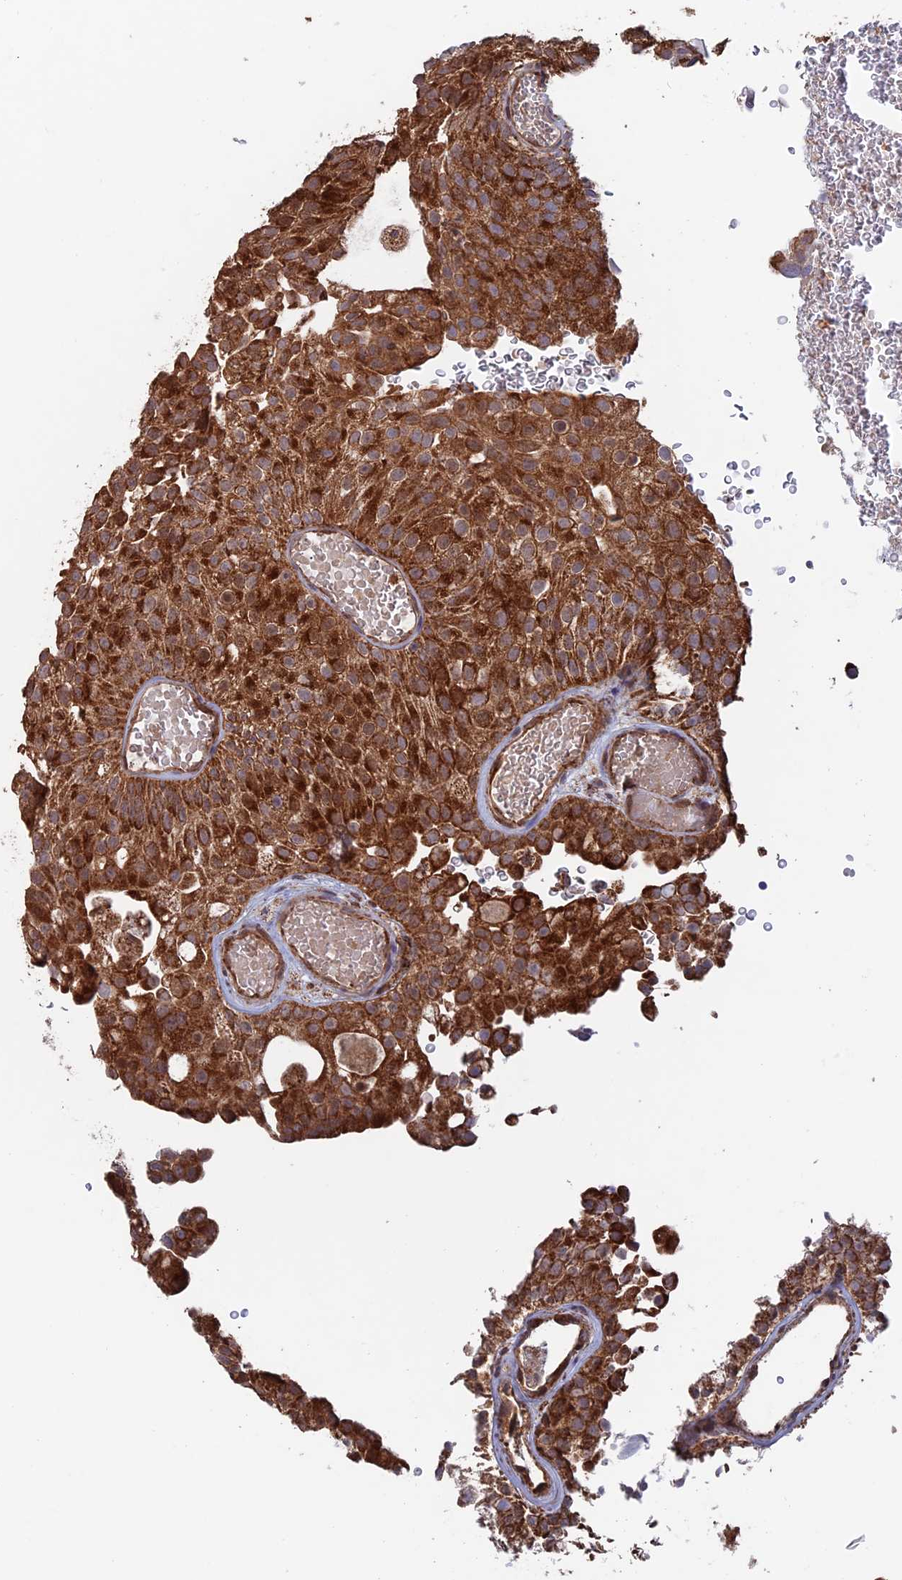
{"staining": {"intensity": "strong", "quantity": ">75%", "location": "cytoplasmic/membranous"}, "tissue": "urothelial cancer", "cell_type": "Tumor cells", "image_type": "cancer", "snomed": [{"axis": "morphology", "description": "Urothelial carcinoma, Low grade"}, {"axis": "topography", "description": "Urinary bladder"}], "caption": "Urothelial cancer stained with IHC demonstrates strong cytoplasmic/membranous positivity in approximately >75% of tumor cells.", "gene": "DTYMK", "patient": {"sex": "male", "age": 78}}